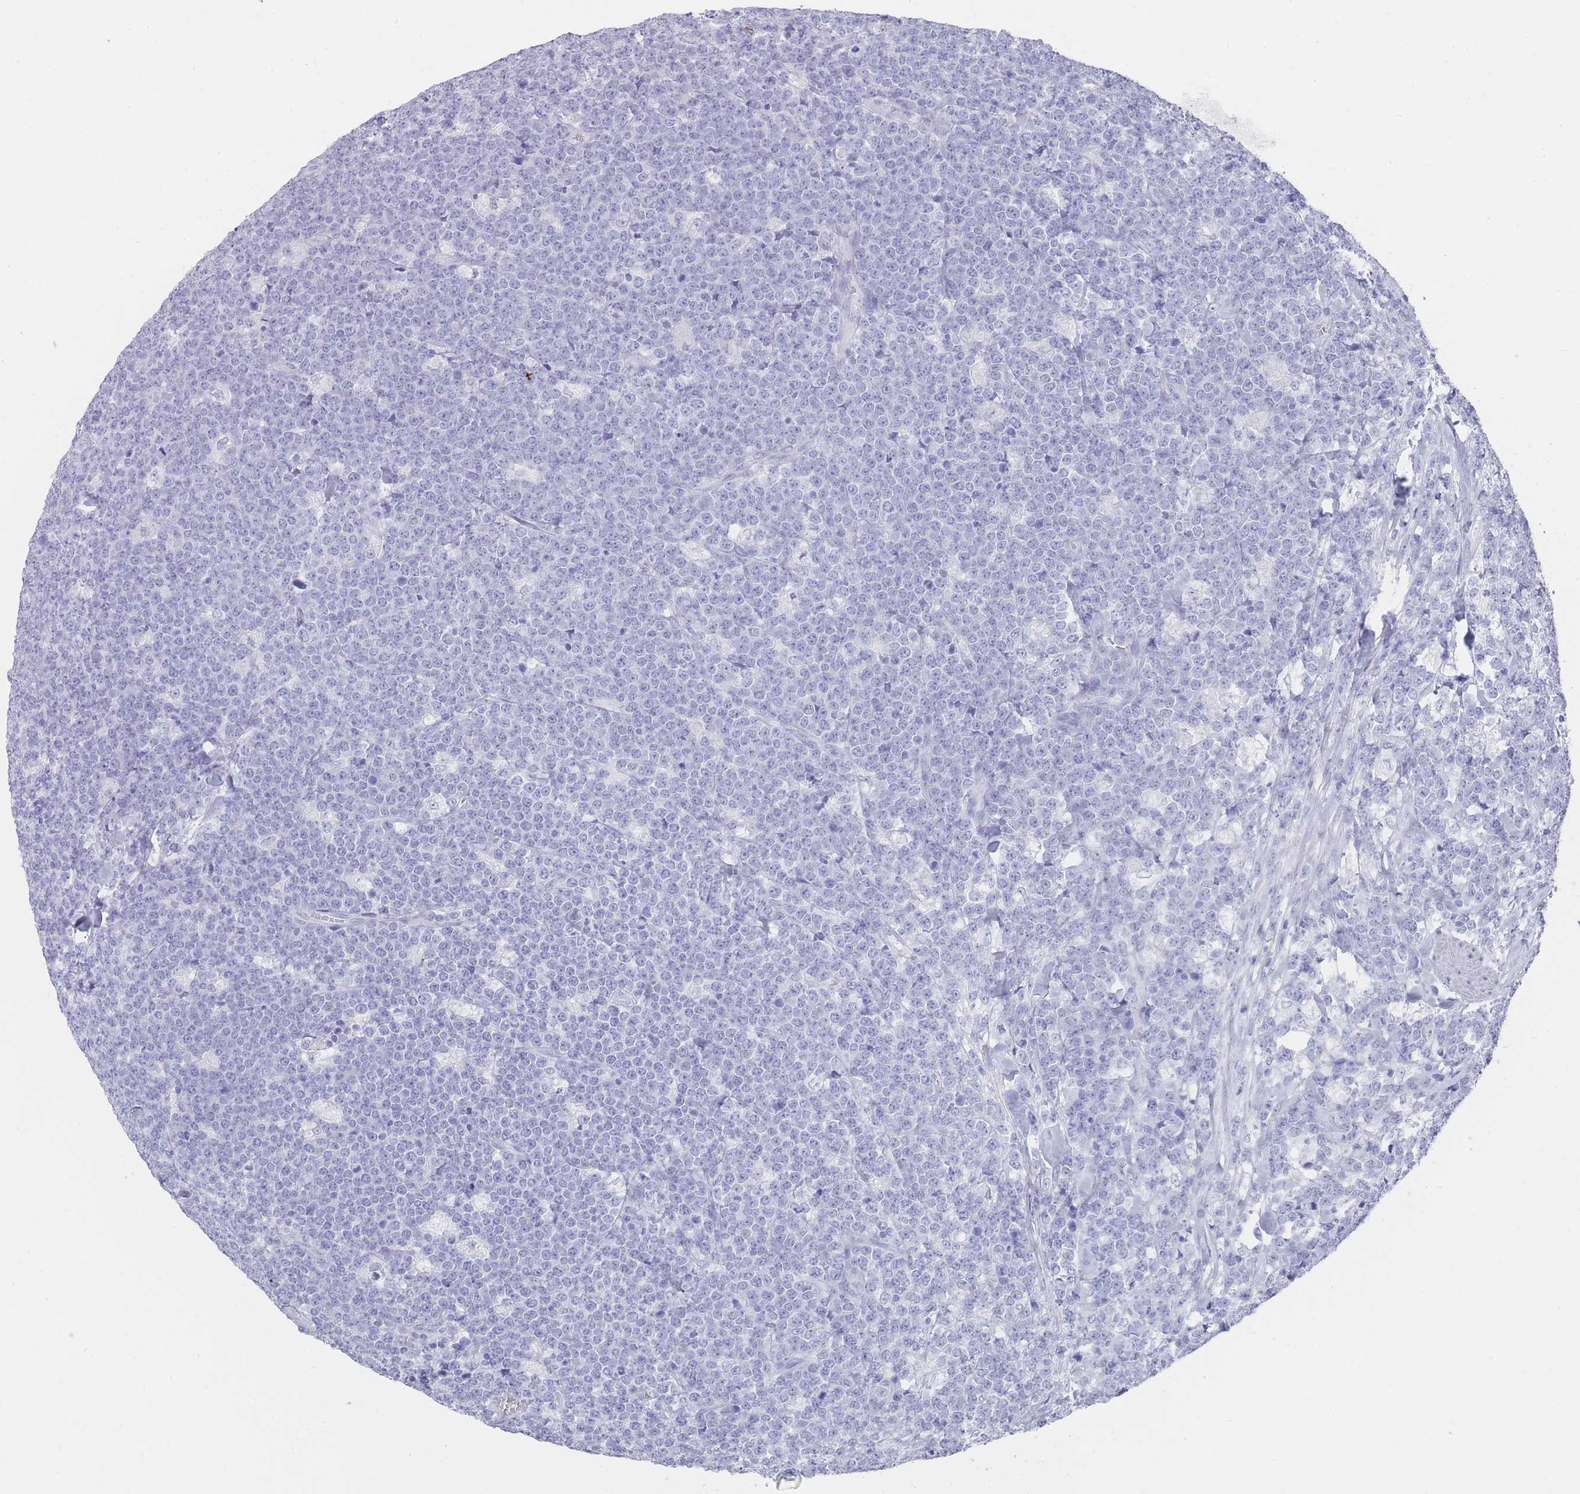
{"staining": {"intensity": "negative", "quantity": "none", "location": "none"}, "tissue": "lymphoma", "cell_type": "Tumor cells", "image_type": "cancer", "snomed": [{"axis": "morphology", "description": "Malignant lymphoma, non-Hodgkin's type, High grade"}, {"axis": "topography", "description": "Small intestine"}, {"axis": "topography", "description": "Colon"}], "caption": "Tumor cells are negative for protein expression in human lymphoma.", "gene": "RAB2B", "patient": {"sex": "male", "age": 8}}